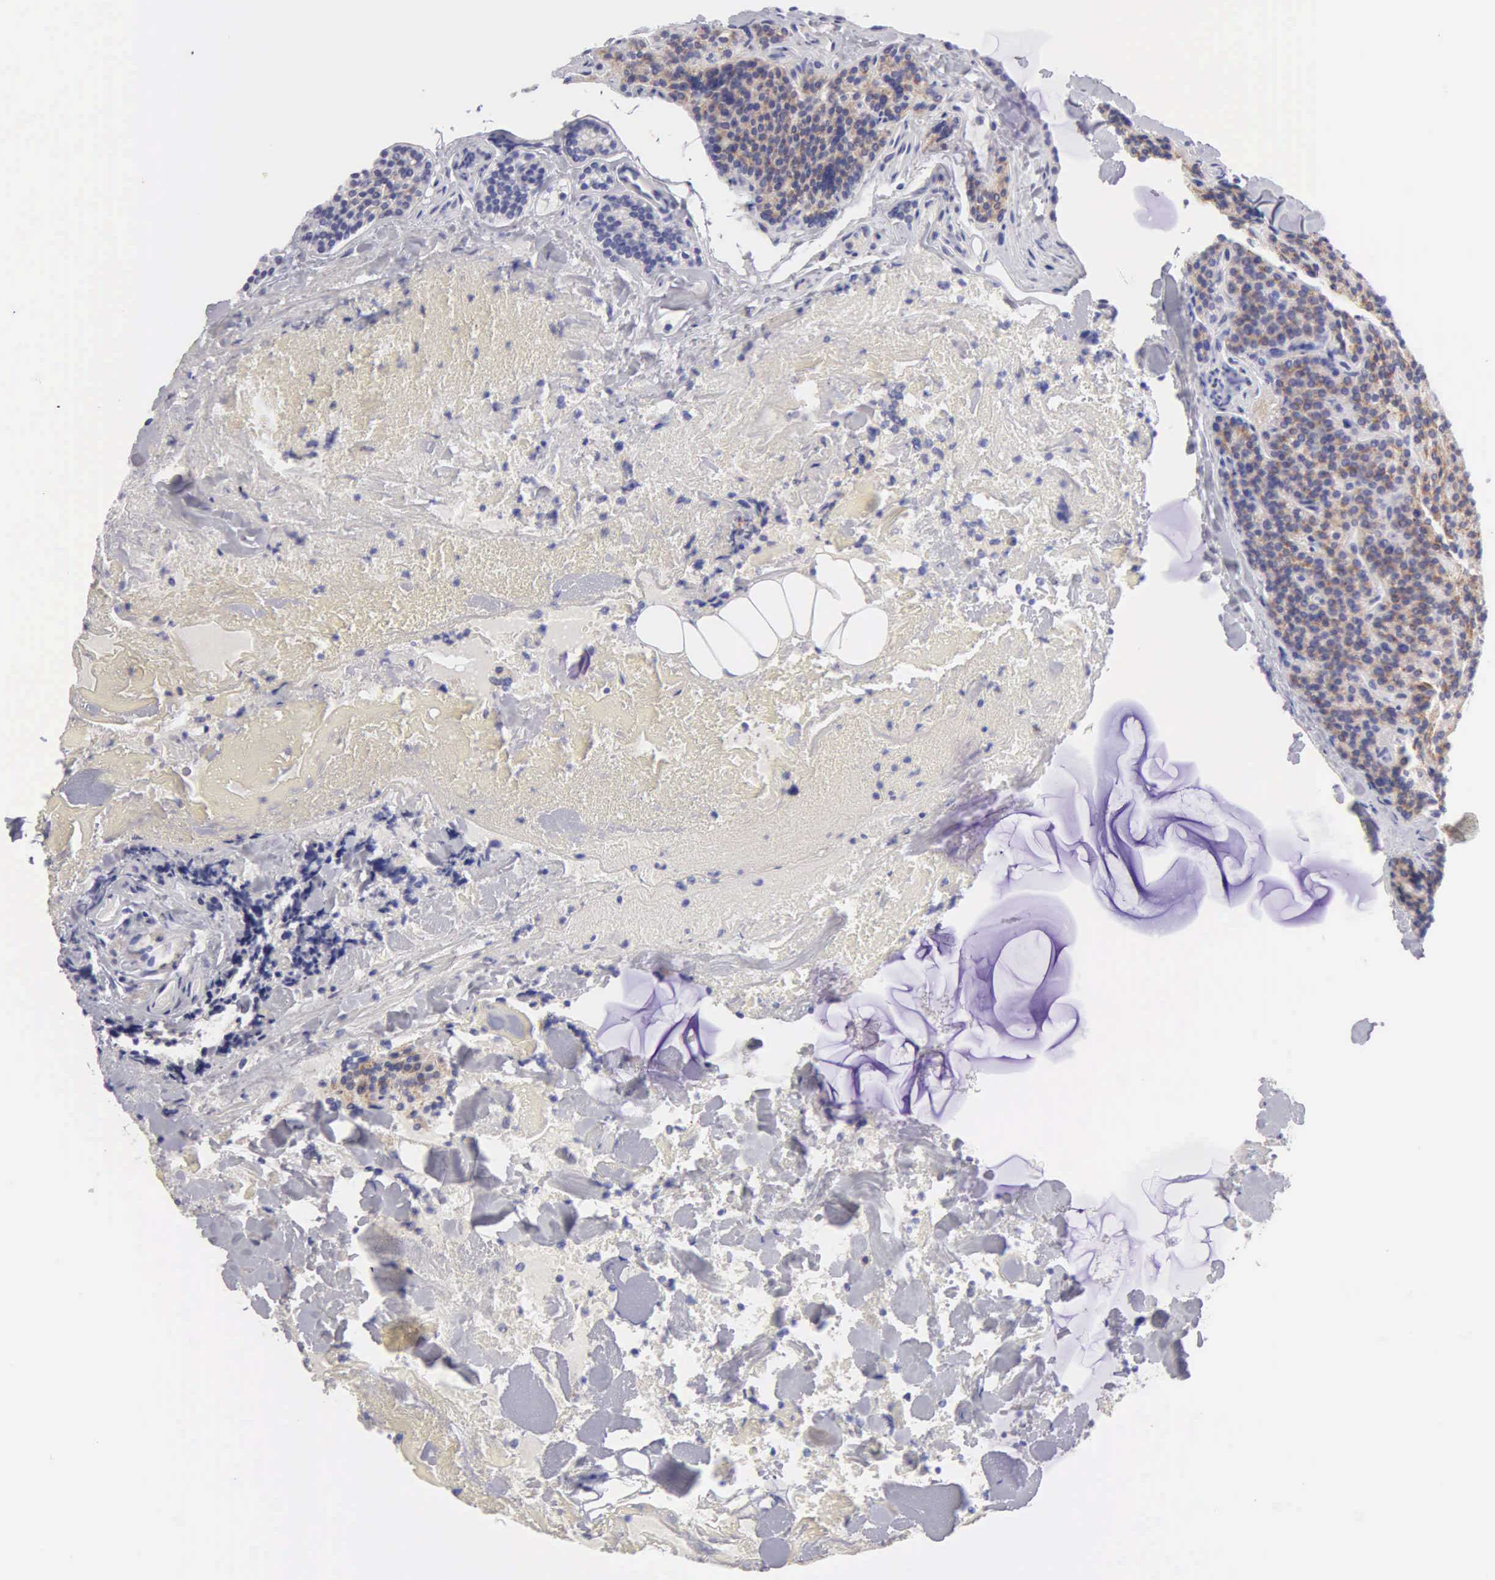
{"staining": {"intensity": "weak", "quantity": "<25%", "location": "cytoplasmic/membranous"}, "tissue": "parathyroid gland", "cell_type": "Glandular cells", "image_type": "normal", "snomed": [{"axis": "morphology", "description": "Normal tissue, NOS"}, {"axis": "topography", "description": "Parathyroid gland"}], "caption": "The IHC image has no significant expression in glandular cells of parathyroid gland. (DAB (3,3'-diaminobenzidine) immunohistochemistry (IHC) visualized using brightfield microscopy, high magnification).", "gene": "TYRP1", "patient": {"sex": "female", "age": 29}}